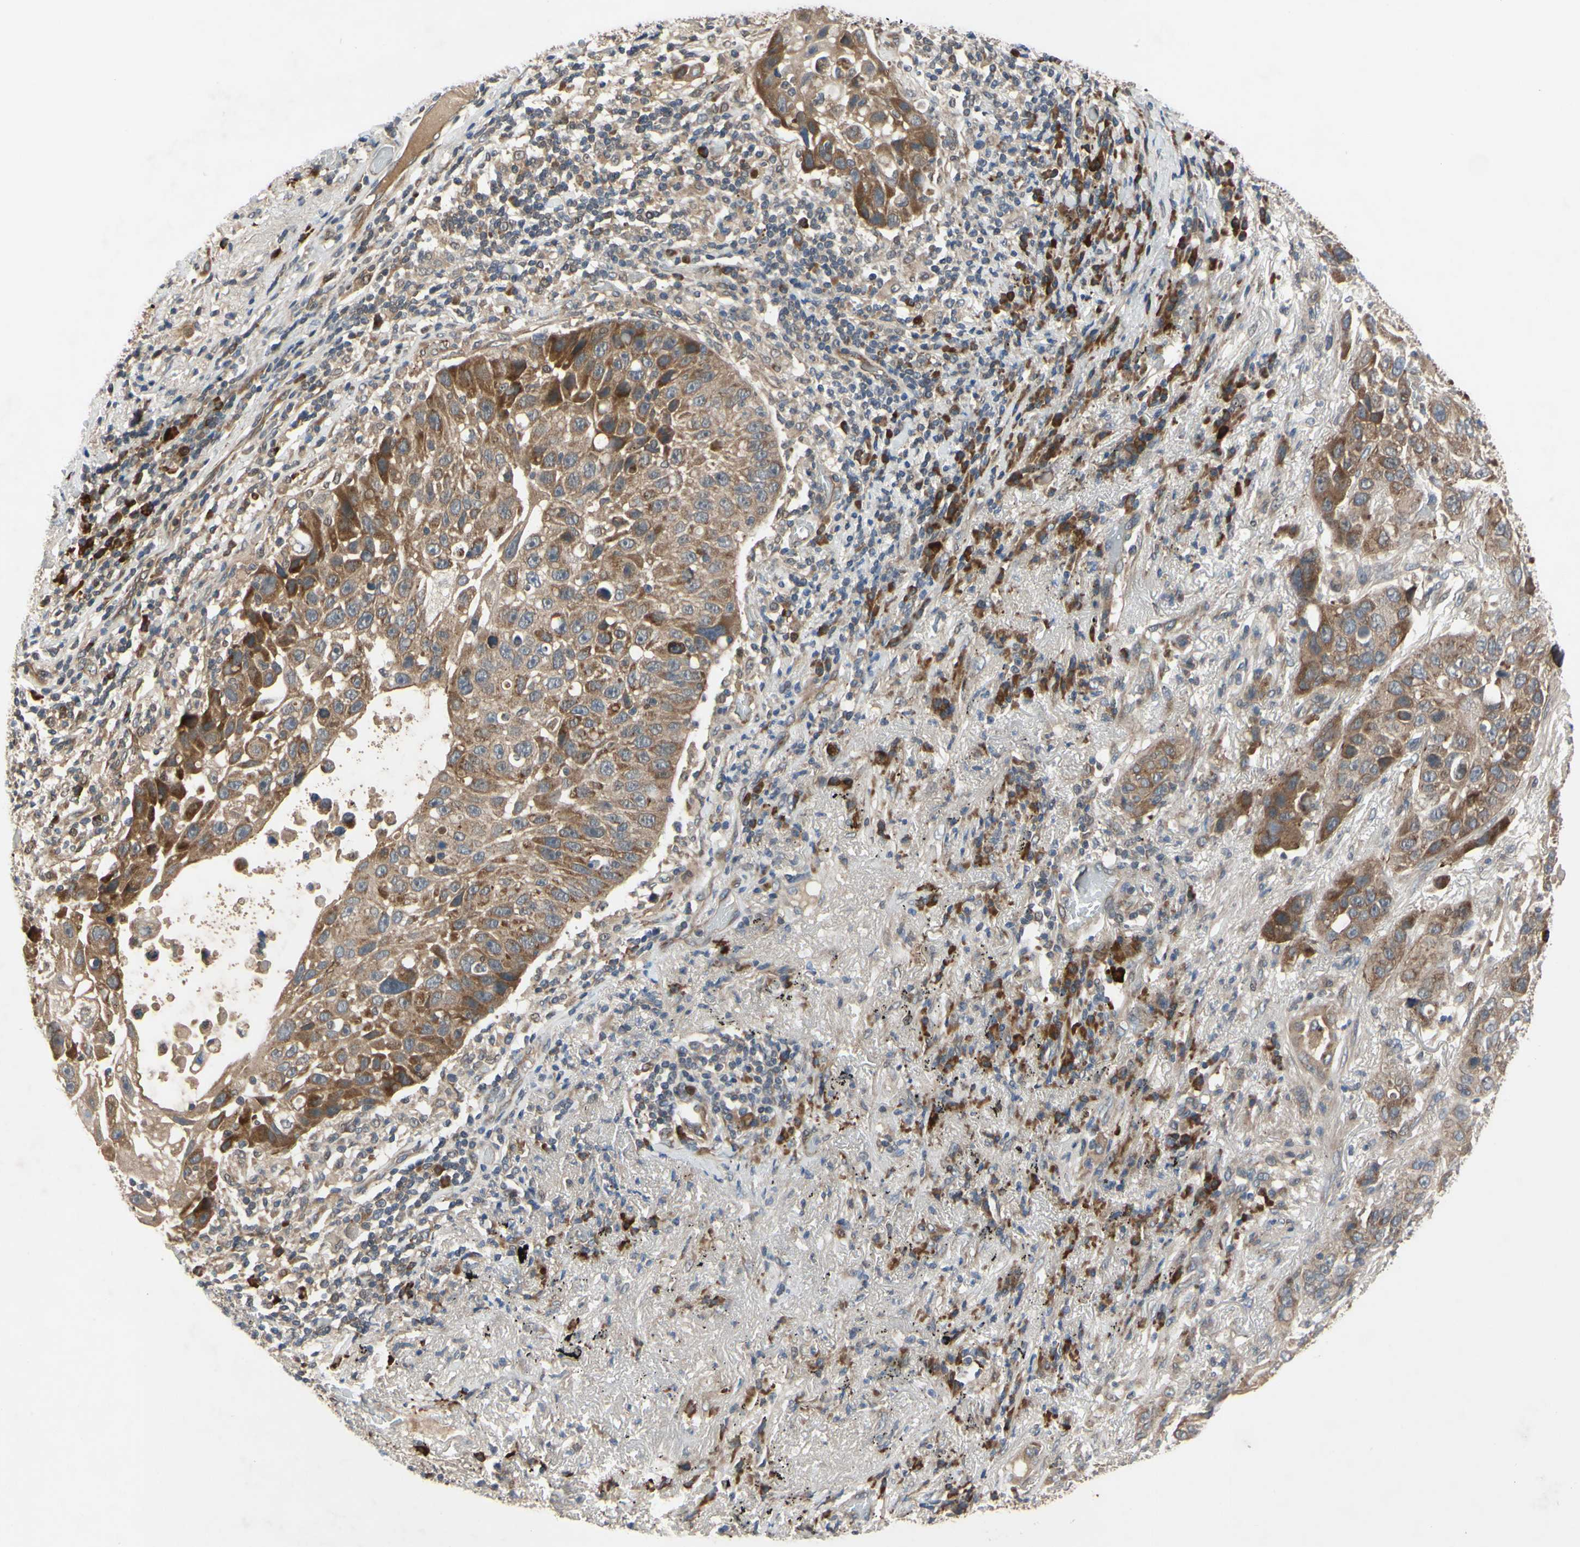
{"staining": {"intensity": "moderate", "quantity": ">75%", "location": "cytoplasmic/membranous"}, "tissue": "lung cancer", "cell_type": "Tumor cells", "image_type": "cancer", "snomed": [{"axis": "morphology", "description": "Squamous cell carcinoma, NOS"}, {"axis": "topography", "description": "Lung"}], "caption": "Lung cancer (squamous cell carcinoma) stained with a protein marker demonstrates moderate staining in tumor cells.", "gene": "XIAP", "patient": {"sex": "male", "age": 57}}